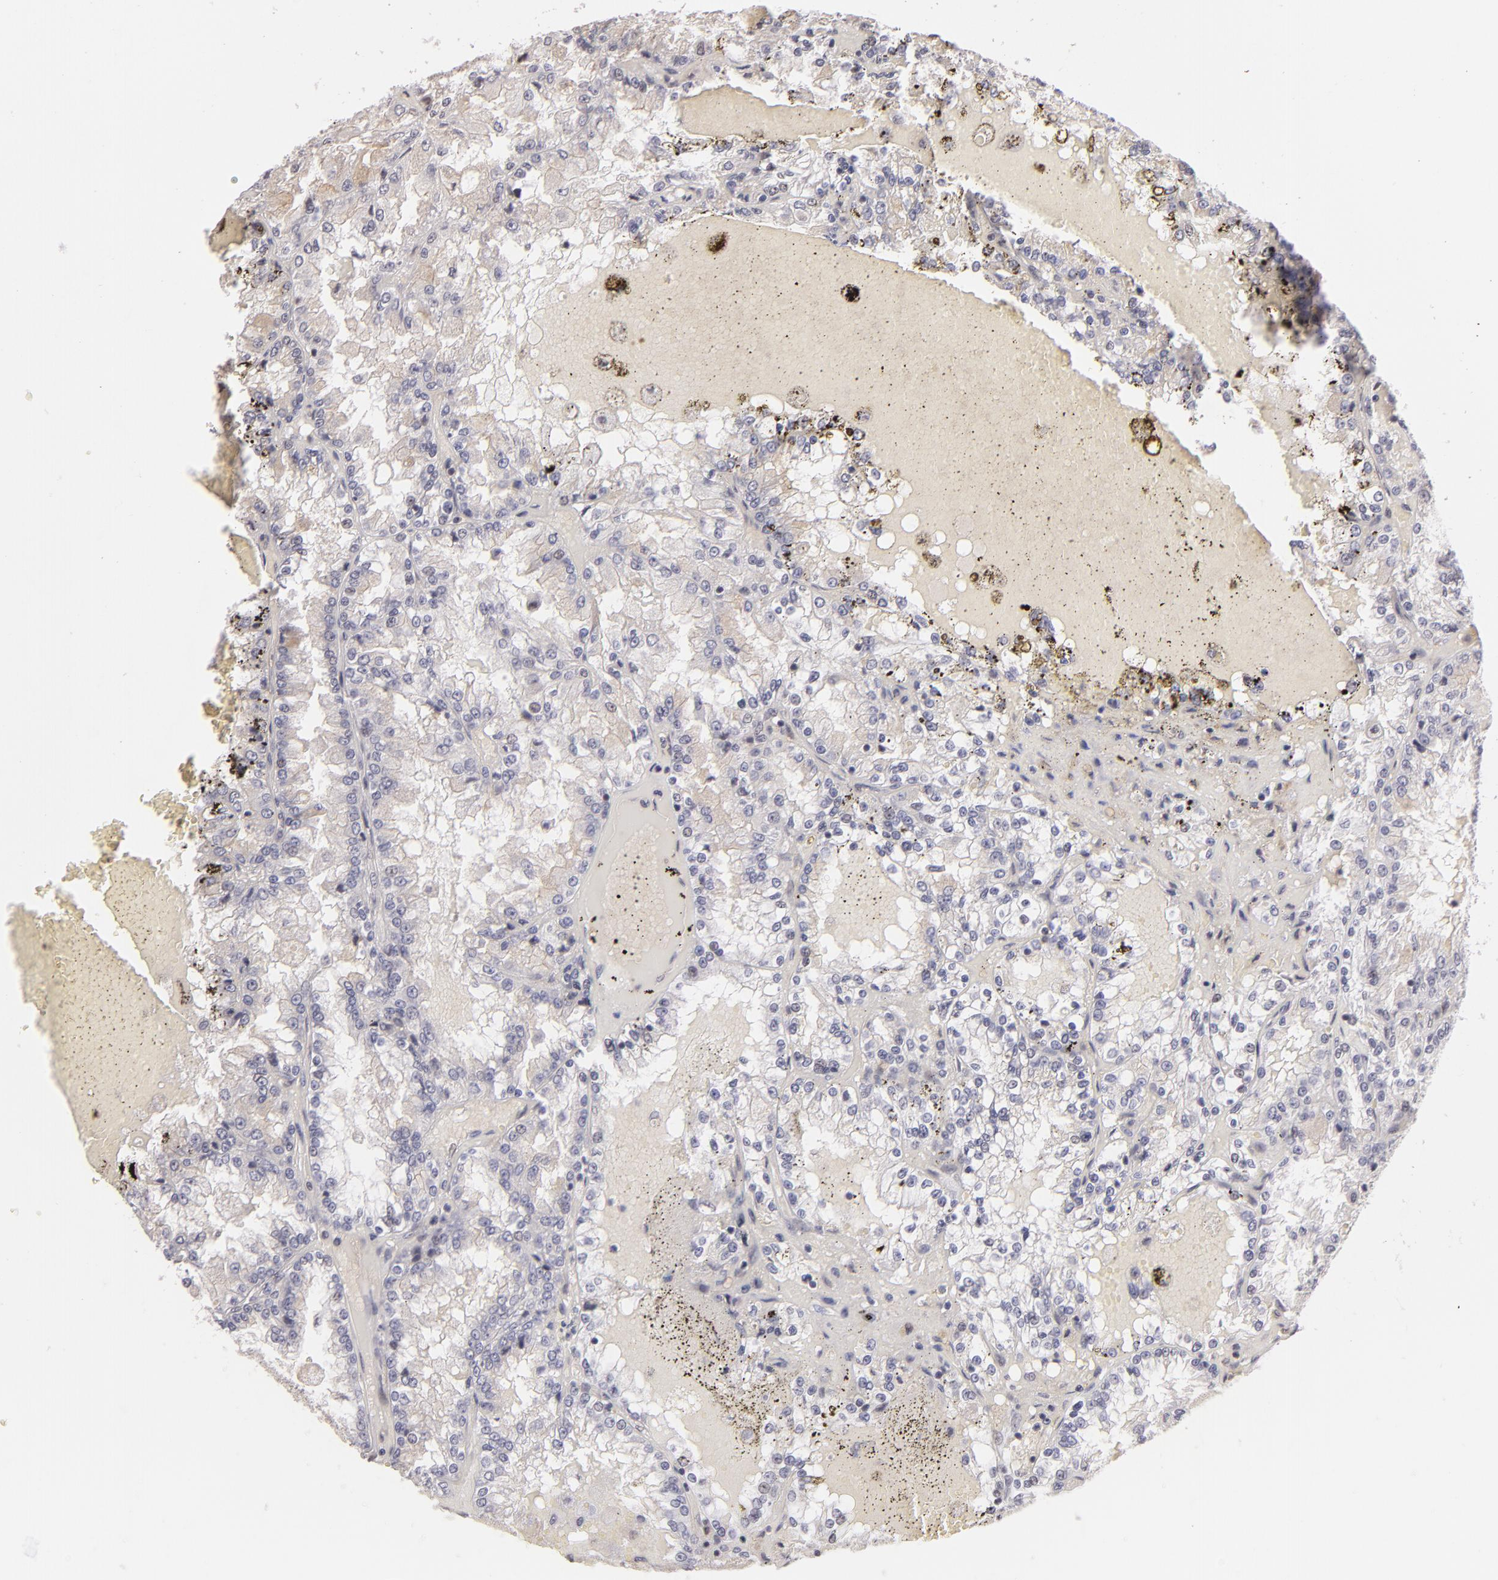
{"staining": {"intensity": "negative", "quantity": "none", "location": "none"}, "tissue": "renal cancer", "cell_type": "Tumor cells", "image_type": "cancer", "snomed": [{"axis": "morphology", "description": "Adenocarcinoma, NOS"}, {"axis": "topography", "description": "Kidney"}], "caption": "Human renal cancer stained for a protein using immunohistochemistry (IHC) reveals no expression in tumor cells.", "gene": "RARB", "patient": {"sex": "female", "age": 56}}